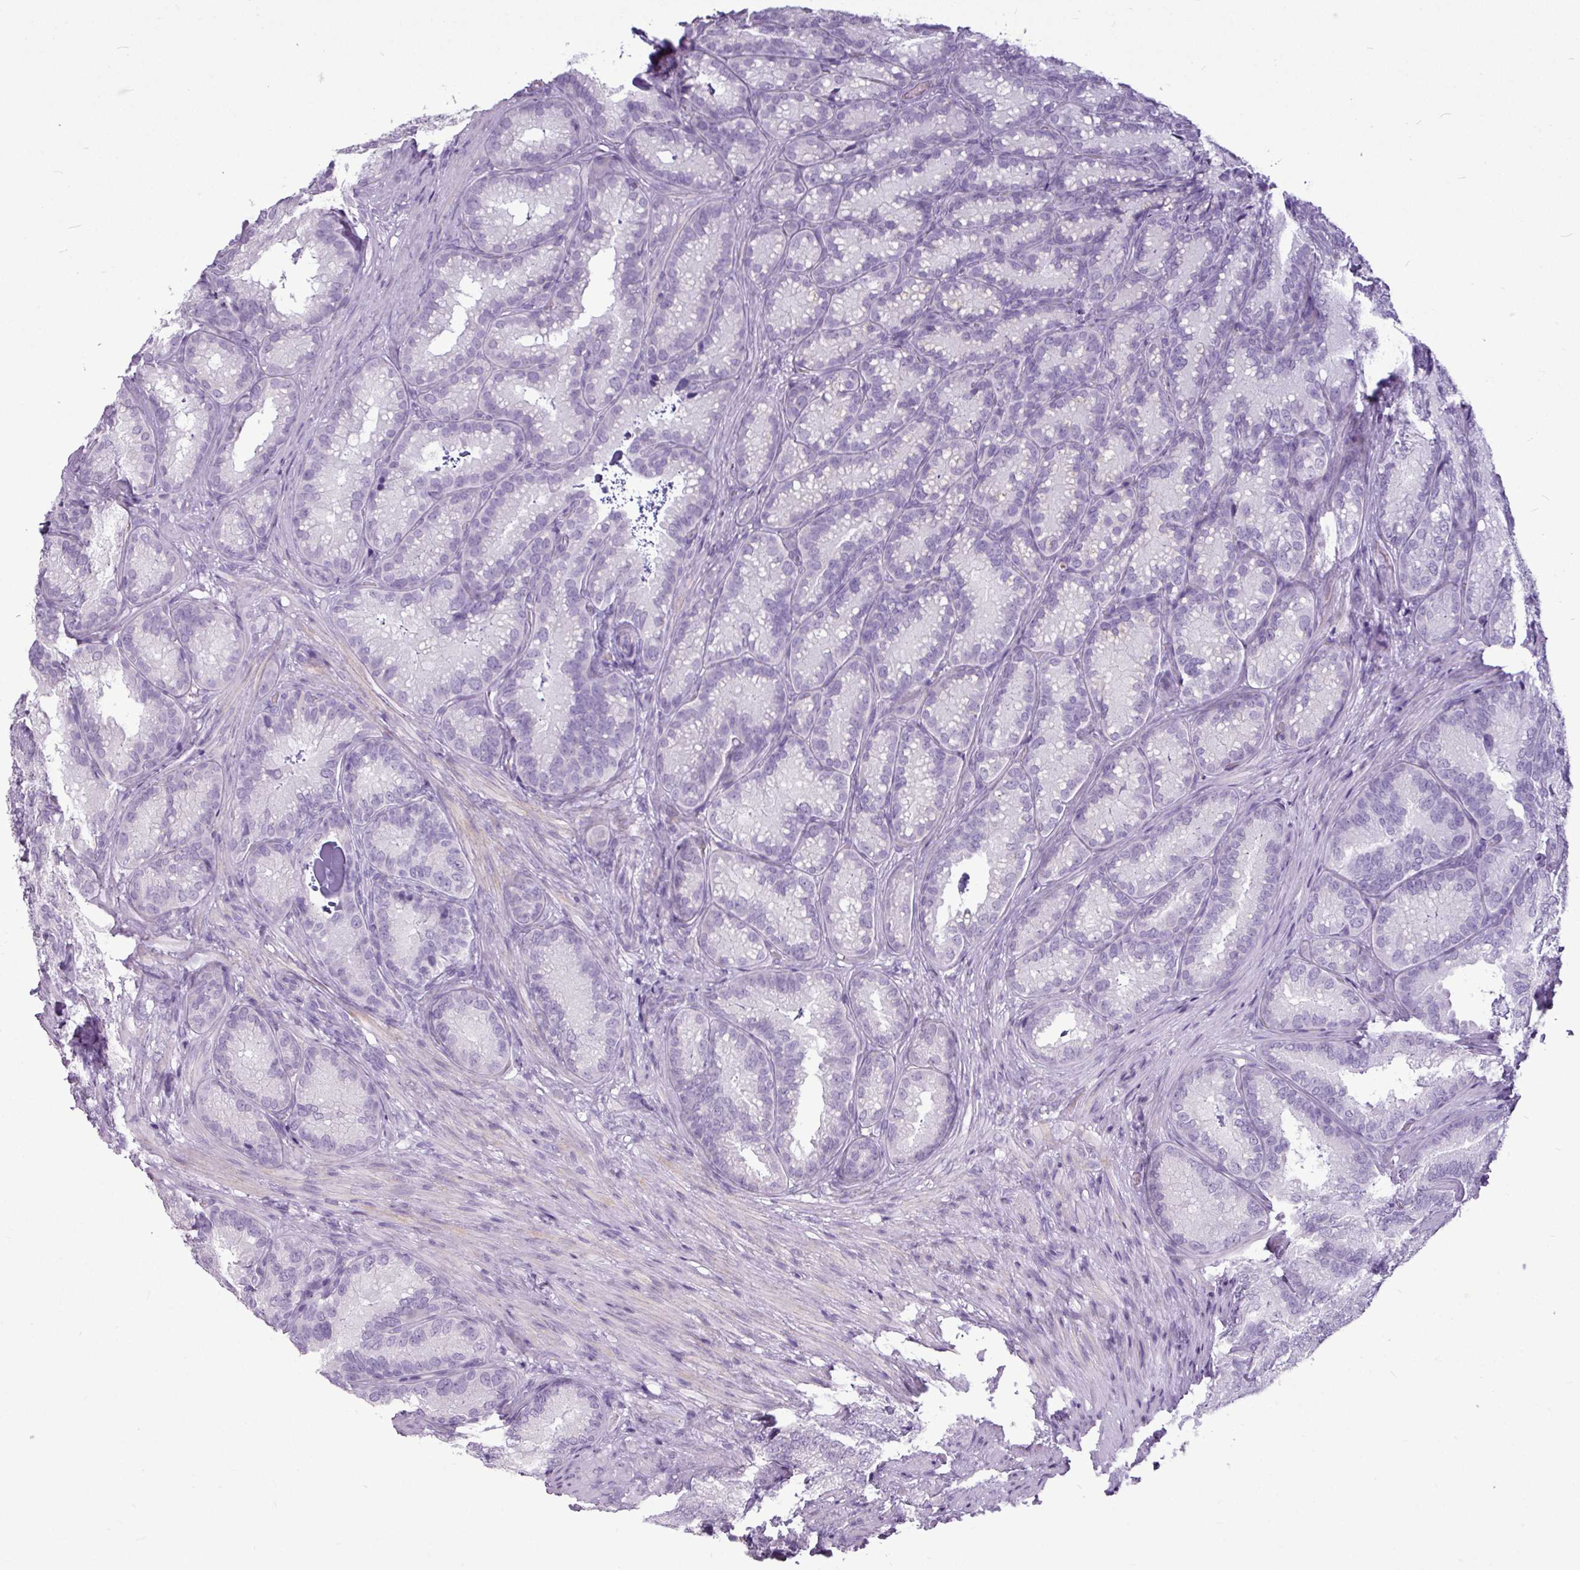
{"staining": {"intensity": "negative", "quantity": "none", "location": "none"}, "tissue": "seminal vesicle", "cell_type": "Glandular cells", "image_type": "normal", "snomed": [{"axis": "morphology", "description": "Normal tissue, NOS"}, {"axis": "topography", "description": "Seminal veicle"}], "caption": "Histopathology image shows no significant protein staining in glandular cells of benign seminal vesicle. (DAB (3,3'-diaminobenzidine) immunohistochemistry (IHC), high magnification).", "gene": "AMY2A", "patient": {"sex": "male", "age": 58}}